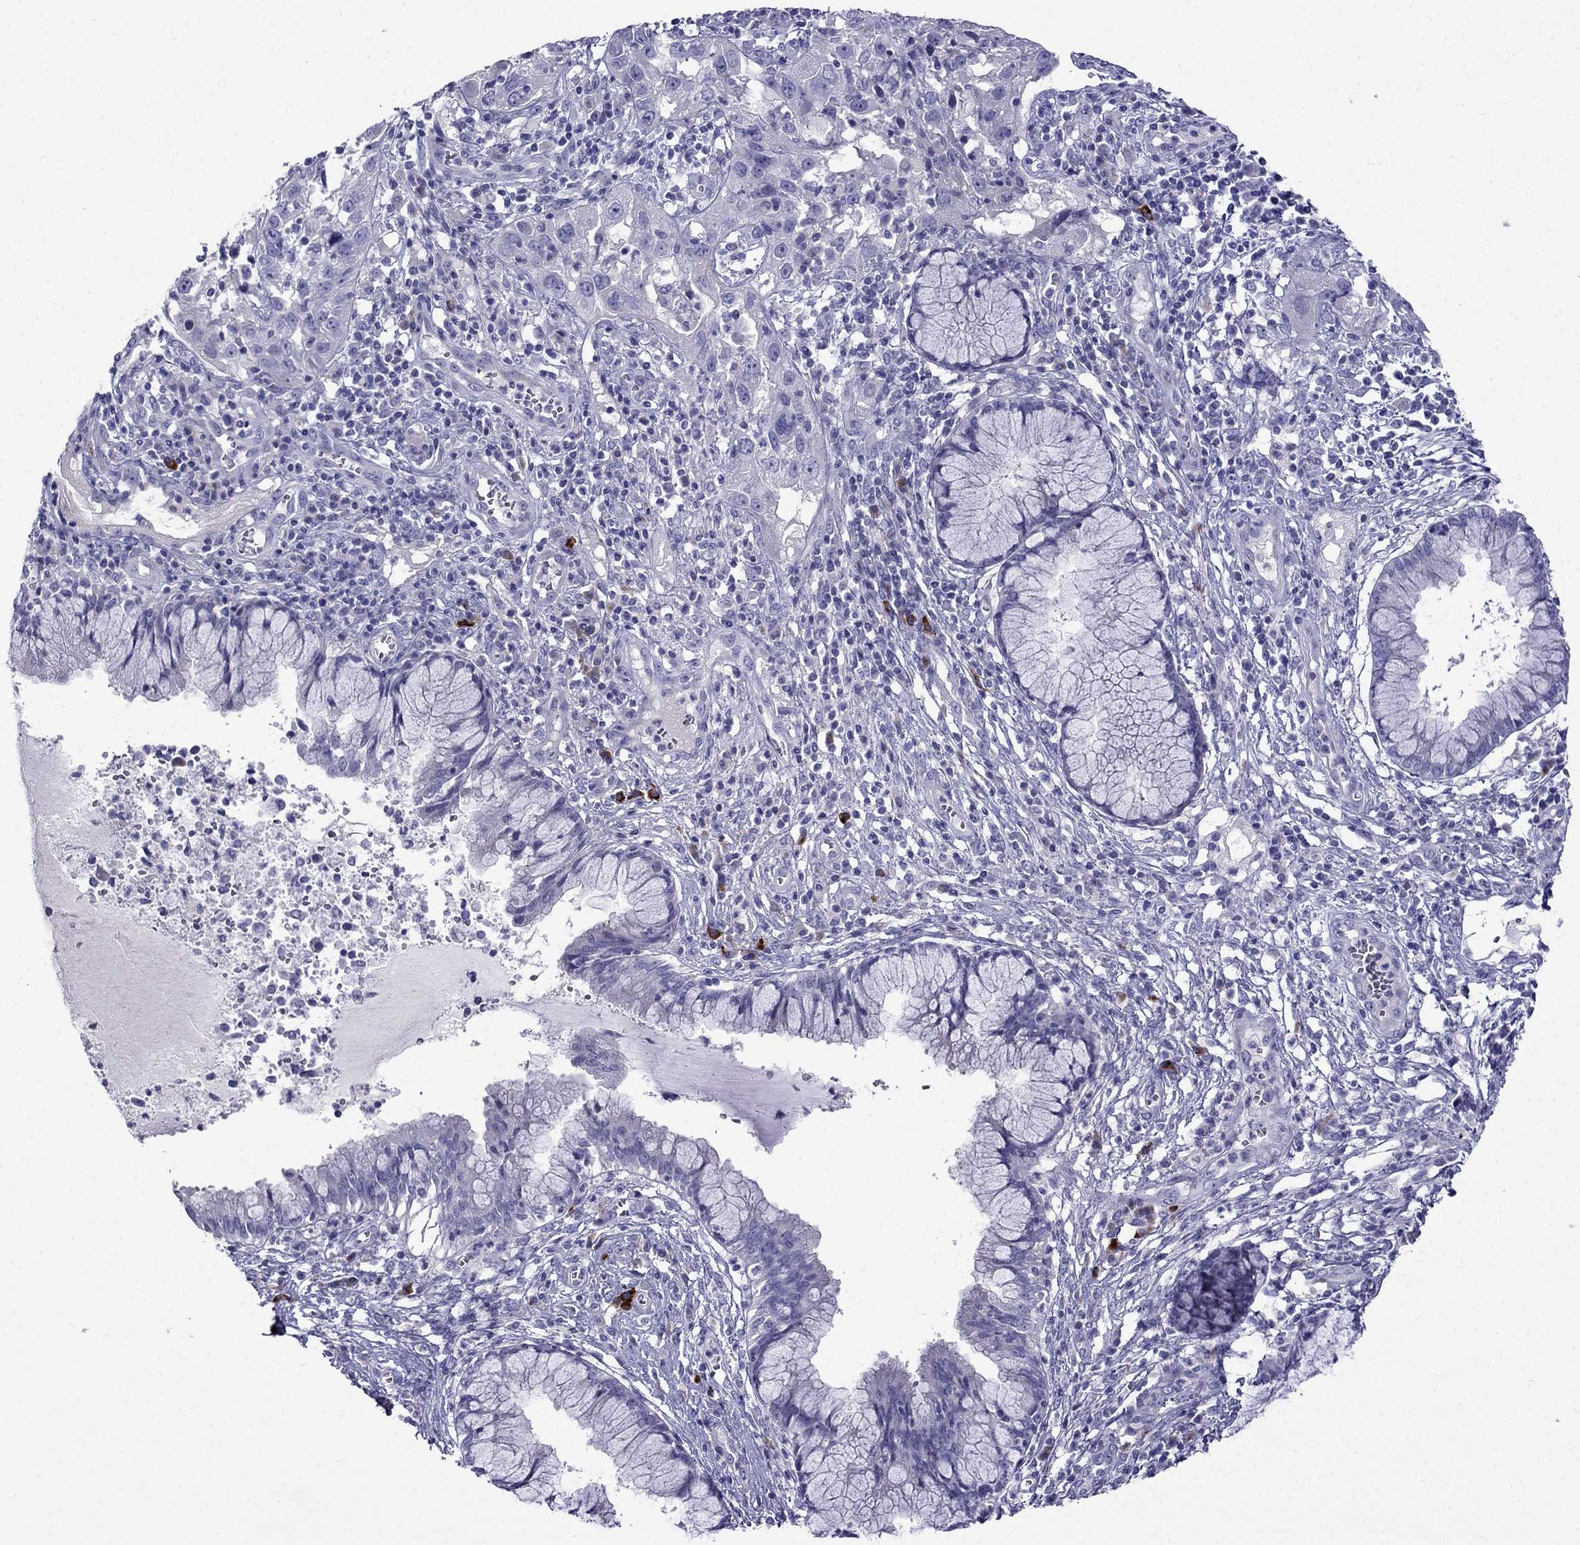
{"staining": {"intensity": "negative", "quantity": "none", "location": "none"}, "tissue": "cervical cancer", "cell_type": "Tumor cells", "image_type": "cancer", "snomed": [{"axis": "morphology", "description": "Squamous cell carcinoma, NOS"}, {"axis": "topography", "description": "Cervix"}], "caption": "This is an IHC histopathology image of cervical cancer. There is no staining in tumor cells.", "gene": "PATE1", "patient": {"sex": "female", "age": 32}}